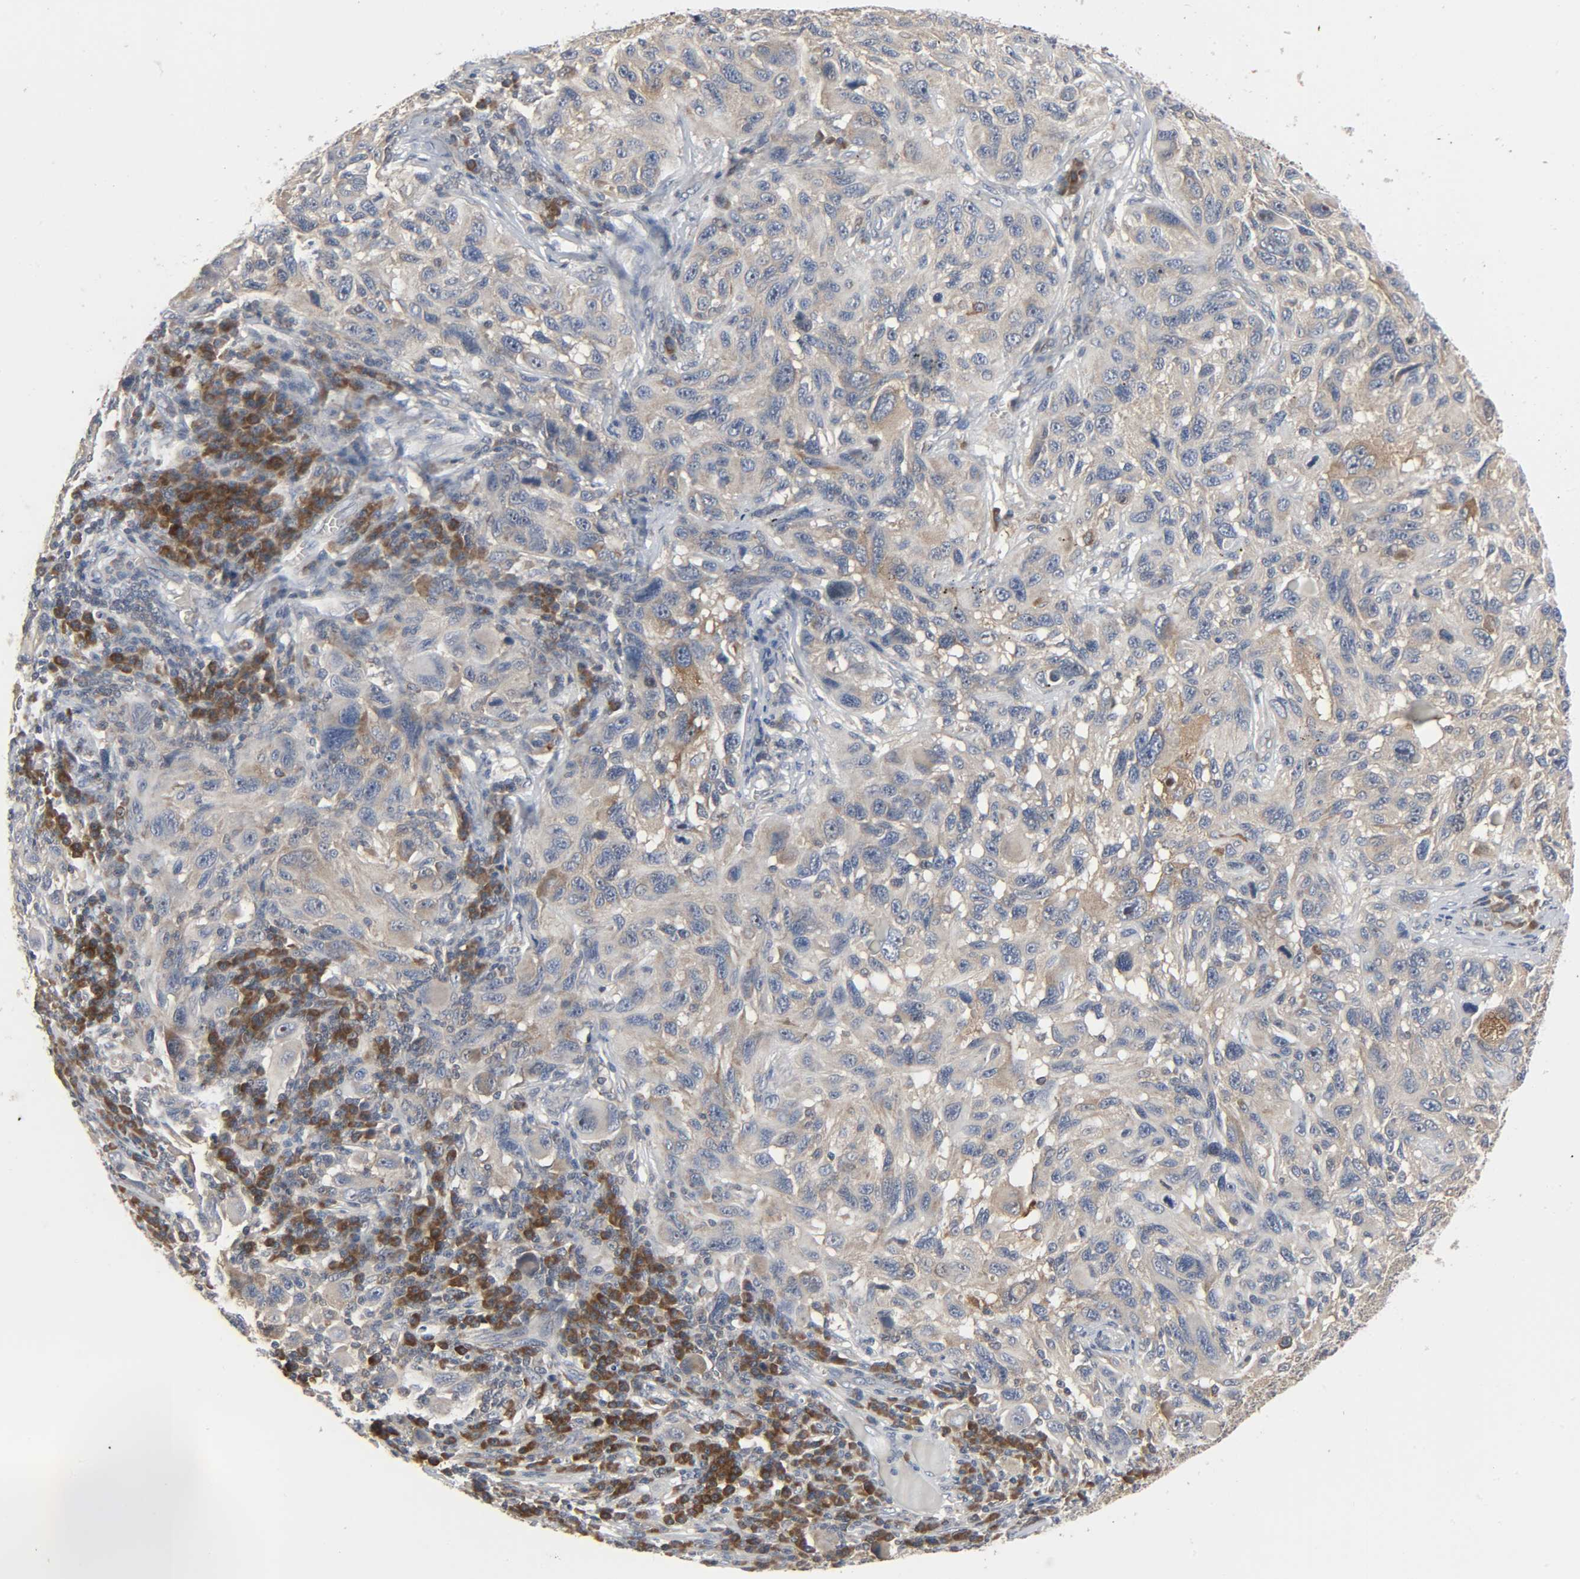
{"staining": {"intensity": "moderate", "quantity": ">75%", "location": "cytoplasmic/membranous"}, "tissue": "melanoma", "cell_type": "Tumor cells", "image_type": "cancer", "snomed": [{"axis": "morphology", "description": "Malignant melanoma, NOS"}, {"axis": "topography", "description": "Skin"}], "caption": "This is a histology image of IHC staining of melanoma, which shows moderate expression in the cytoplasmic/membranous of tumor cells.", "gene": "PLEKHA2", "patient": {"sex": "male", "age": 53}}